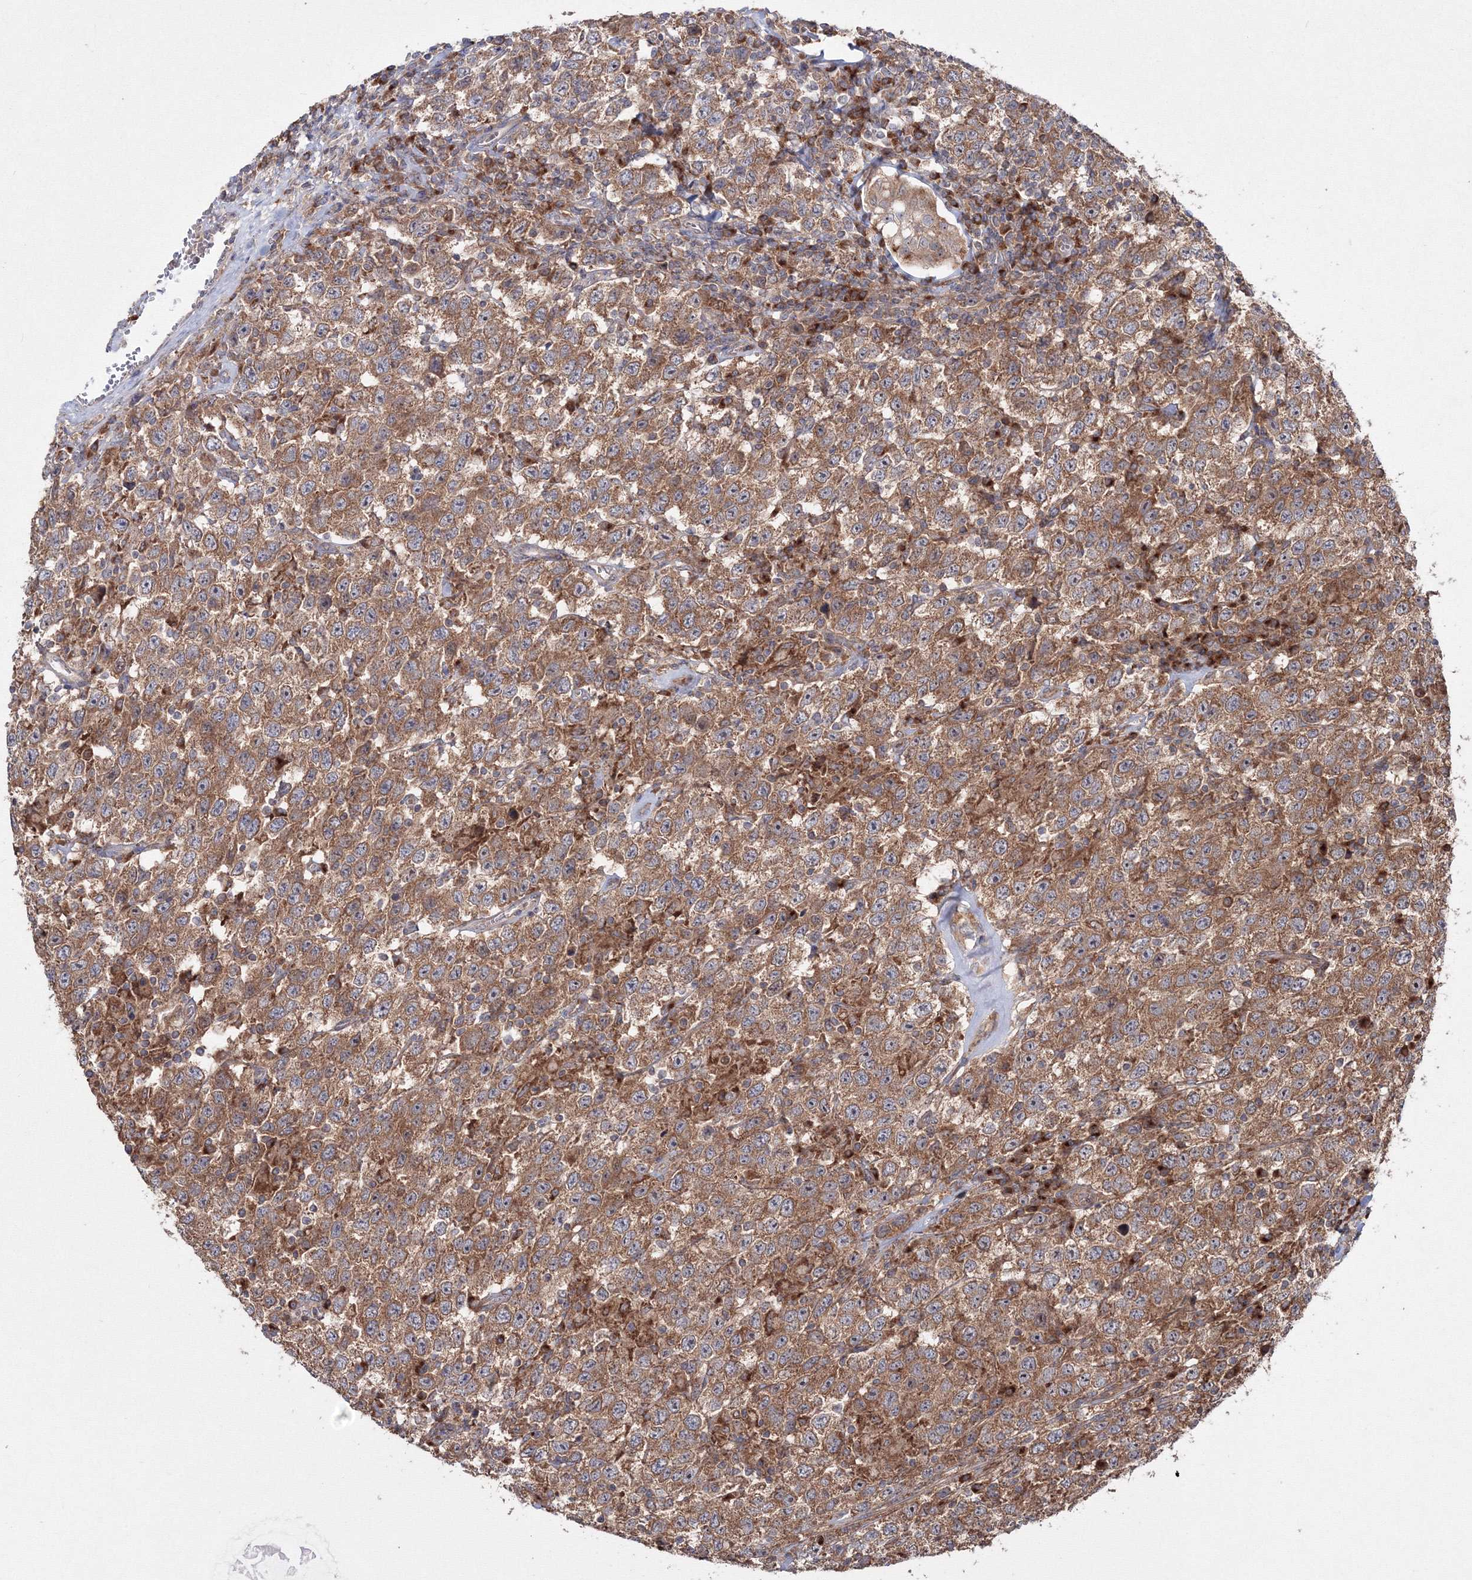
{"staining": {"intensity": "moderate", "quantity": ">75%", "location": "cytoplasmic/membranous"}, "tissue": "testis cancer", "cell_type": "Tumor cells", "image_type": "cancer", "snomed": [{"axis": "morphology", "description": "Seminoma, NOS"}, {"axis": "topography", "description": "Testis"}], "caption": "Immunohistochemistry (IHC) staining of testis cancer (seminoma), which demonstrates medium levels of moderate cytoplasmic/membranous staining in about >75% of tumor cells indicating moderate cytoplasmic/membranous protein staining. The staining was performed using DAB (3,3'-diaminobenzidine) (brown) for protein detection and nuclei were counterstained in hematoxylin (blue).", "gene": "PEX13", "patient": {"sex": "male", "age": 41}}